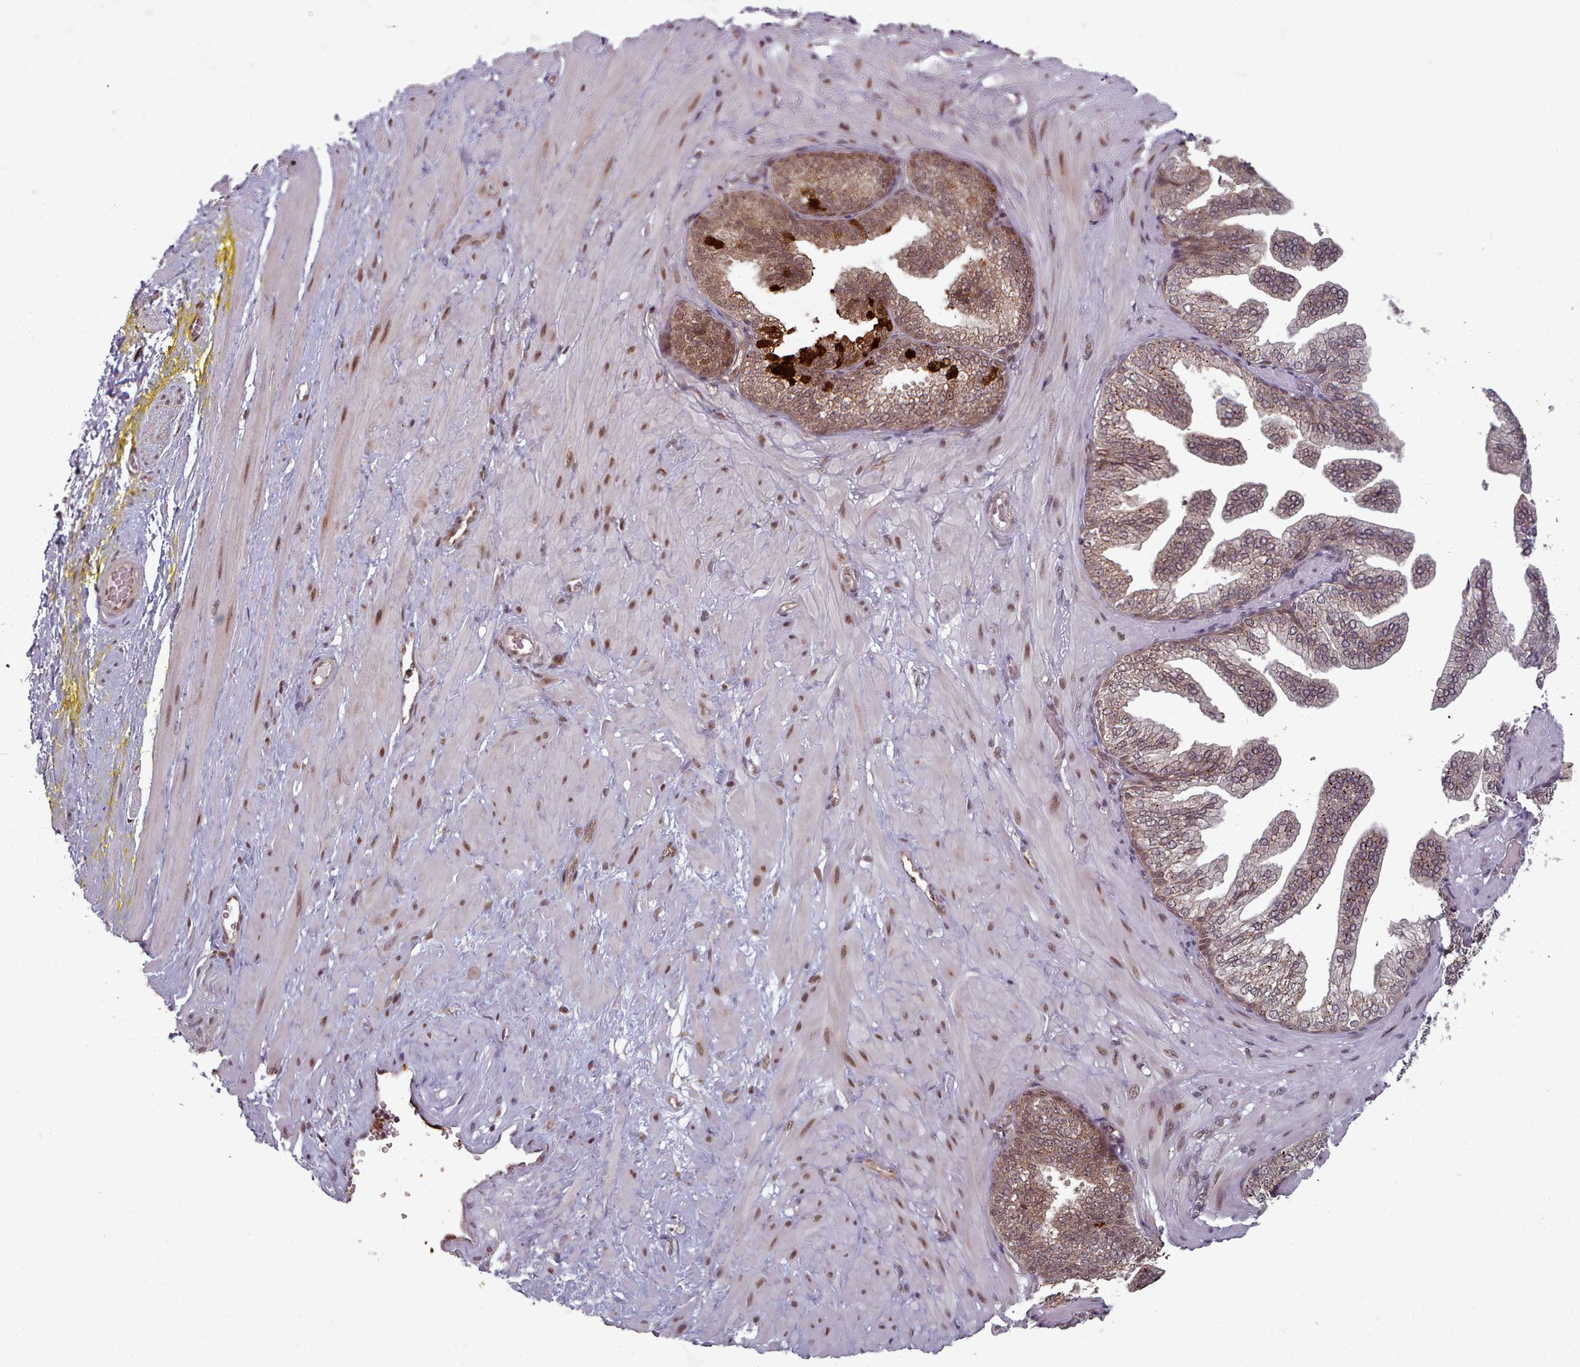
{"staining": {"intensity": "moderate", "quantity": "<25%", "location": "cytoplasmic/membranous,nuclear"}, "tissue": "adipose tissue", "cell_type": "Adipocytes", "image_type": "normal", "snomed": [{"axis": "morphology", "description": "Normal tissue, NOS"}, {"axis": "morphology", "description": "Adenocarcinoma, Low grade"}, {"axis": "topography", "description": "Prostate"}, {"axis": "topography", "description": "Peripheral nerve tissue"}], "caption": "Immunohistochemistry (IHC) (DAB (3,3'-diaminobenzidine)) staining of benign adipose tissue demonstrates moderate cytoplasmic/membranous,nuclear protein positivity in approximately <25% of adipocytes.", "gene": "DHX8", "patient": {"sex": "male", "age": 63}}